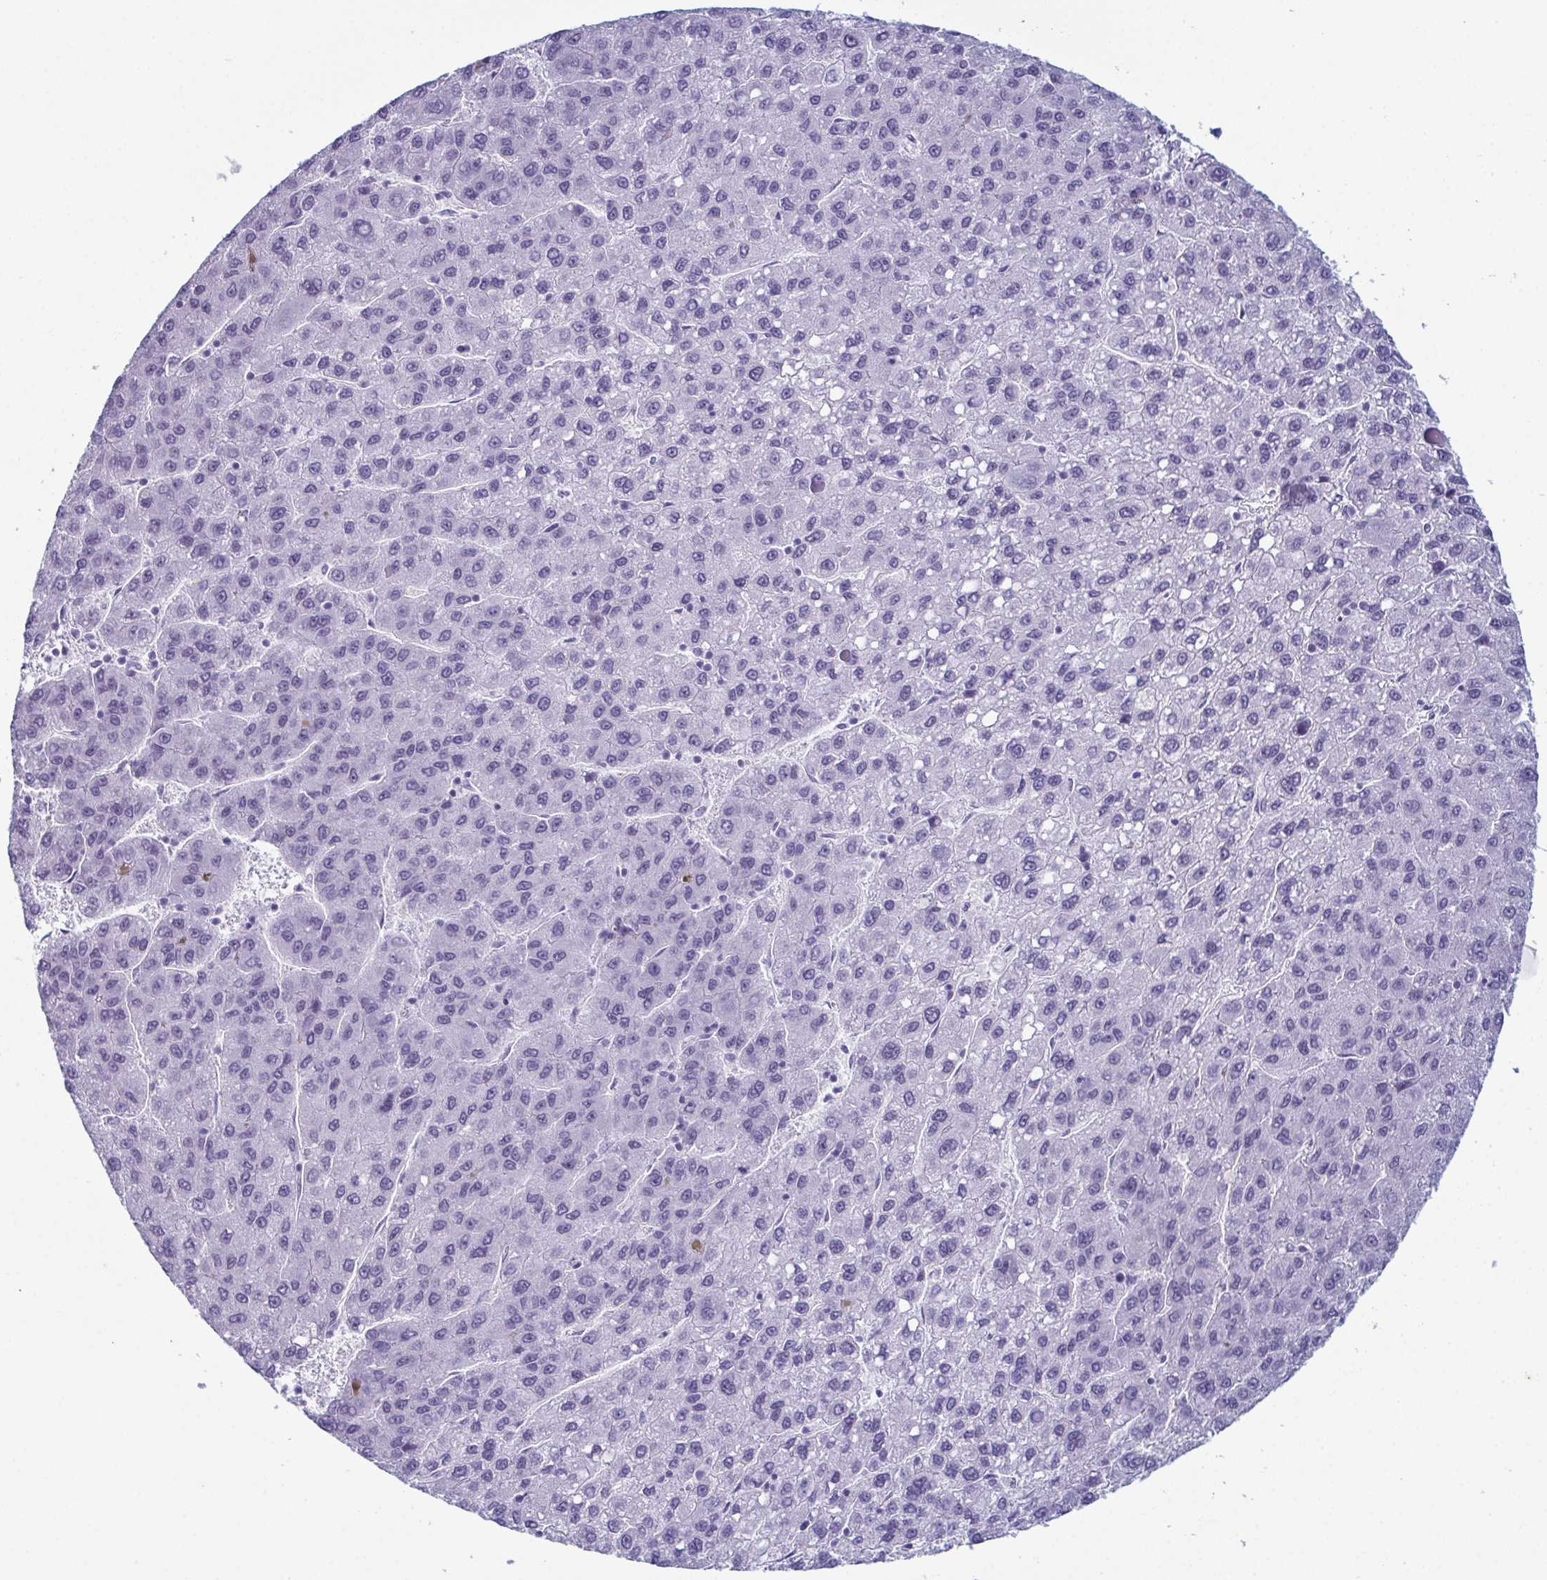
{"staining": {"intensity": "negative", "quantity": "none", "location": "none"}, "tissue": "liver cancer", "cell_type": "Tumor cells", "image_type": "cancer", "snomed": [{"axis": "morphology", "description": "Carcinoma, Hepatocellular, NOS"}, {"axis": "topography", "description": "Liver"}], "caption": "This photomicrograph is of liver cancer stained with IHC to label a protein in brown with the nuclei are counter-stained blue. There is no staining in tumor cells.", "gene": "RBM7", "patient": {"sex": "female", "age": 82}}